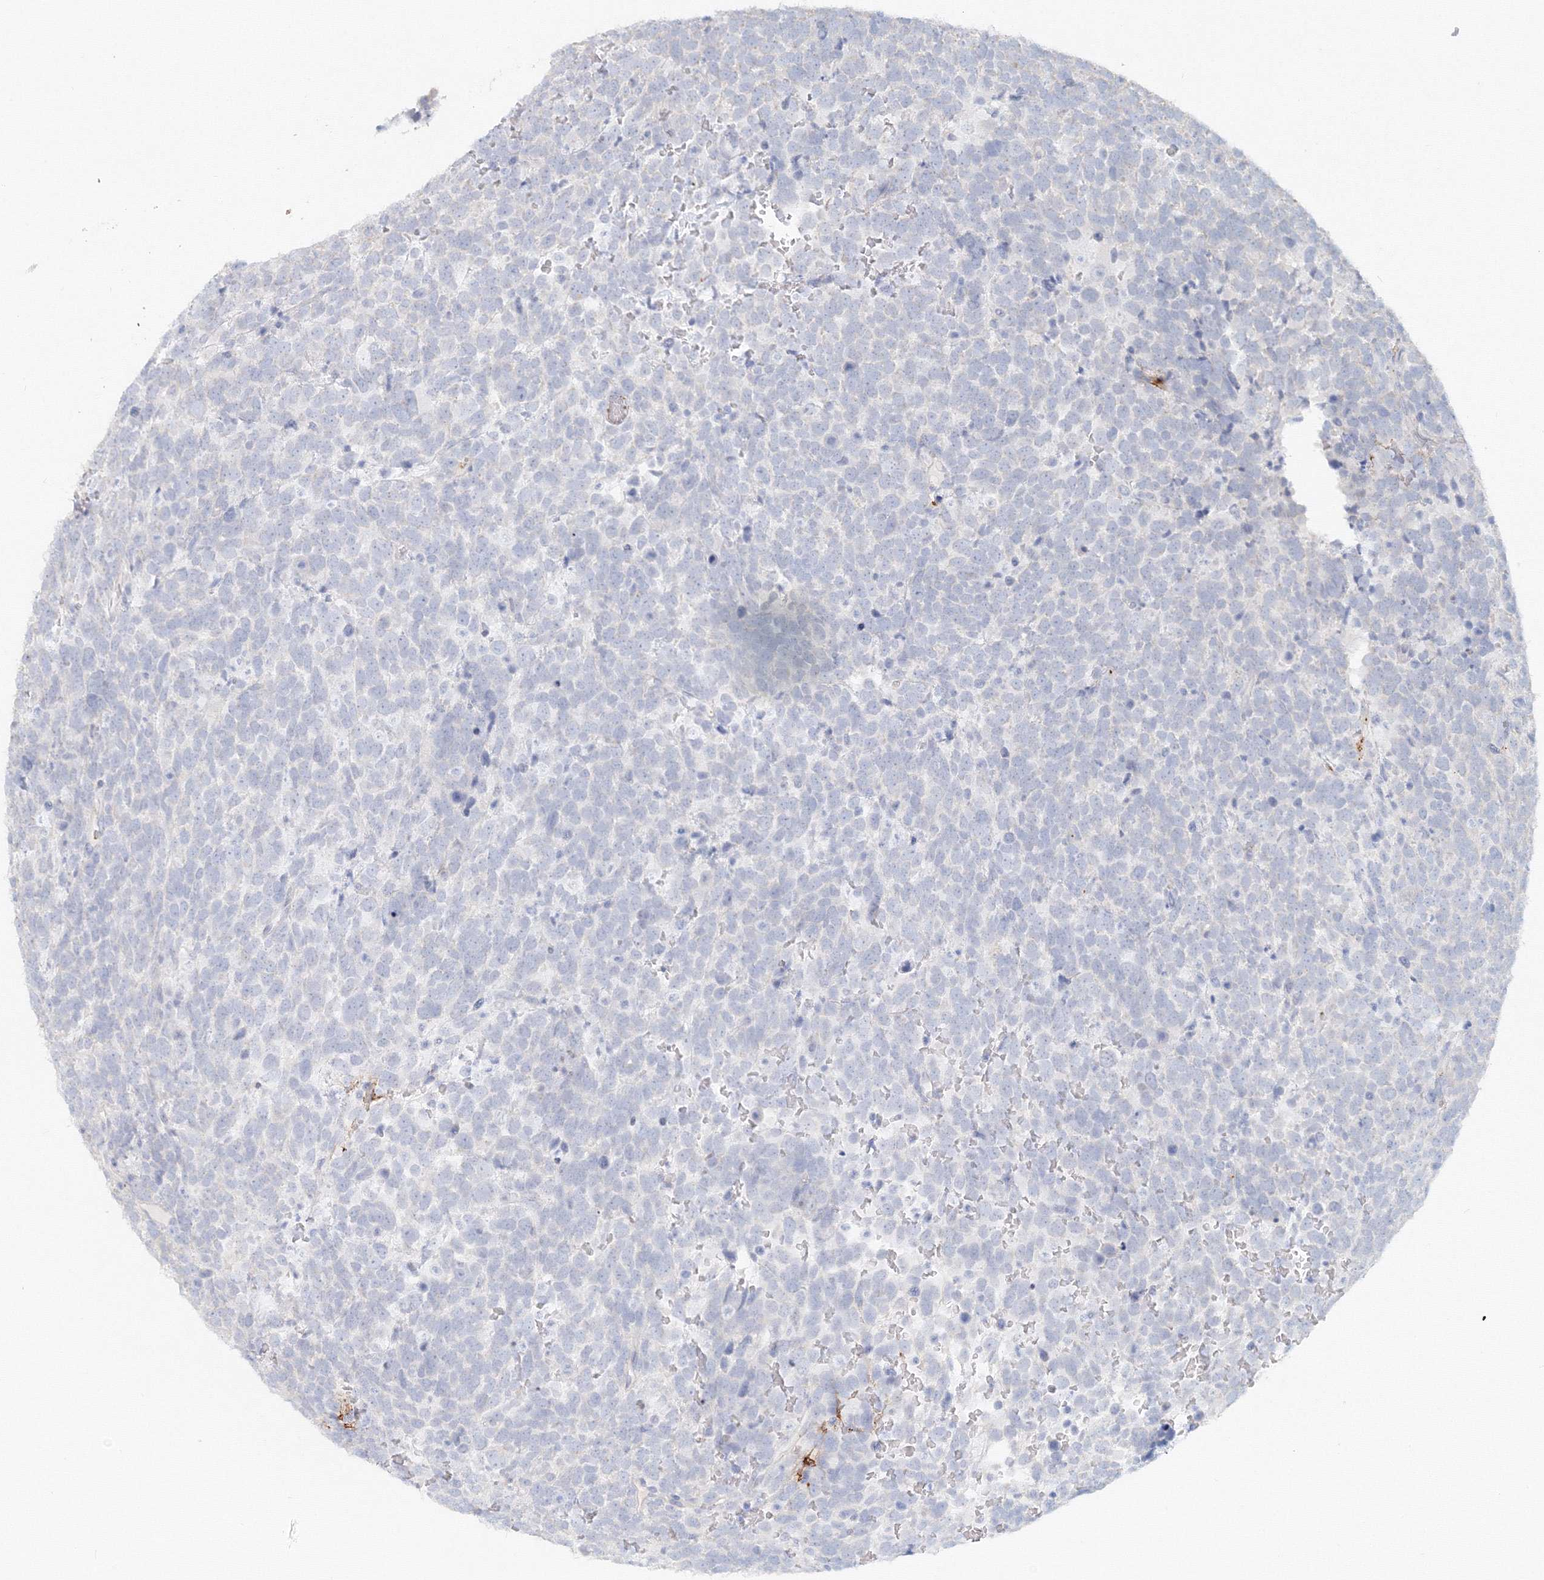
{"staining": {"intensity": "negative", "quantity": "none", "location": "none"}, "tissue": "urothelial cancer", "cell_type": "Tumor cells", "image_type": "cancer", "snomed": [{"axis": "morphology", "description": "Urothelial carcinoma, High grade"}, {"axis": "topography", "description": "Urinary bladder"}], "caption": "DAB immunohistochemical staining of human urothelial cancer demonstrates no significant expression in tumor cells.", "gene": "MMRN1", "patient": {"sex": "female", "age": 82}}